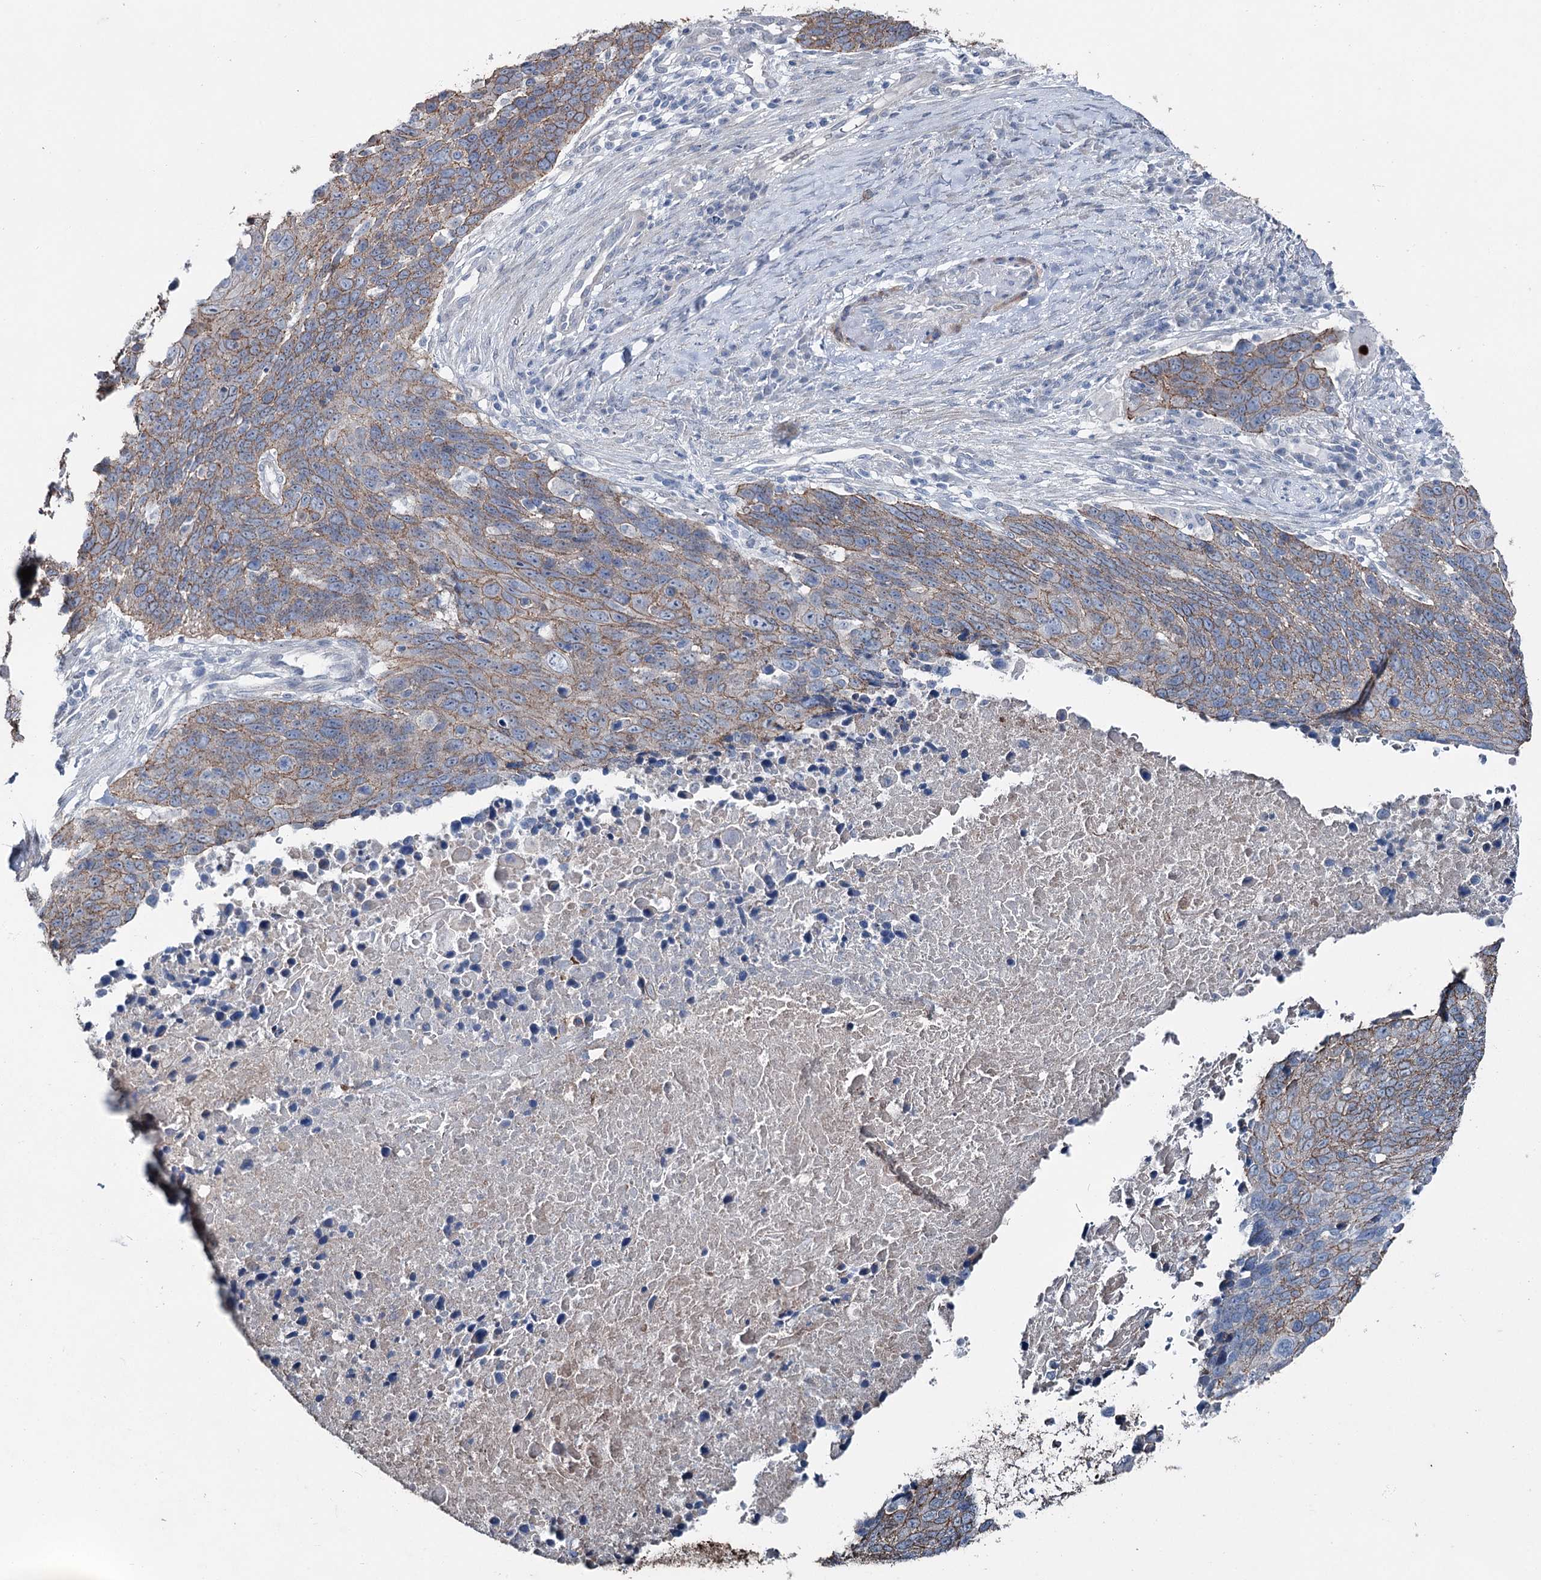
{"staining": {"intensity": "moderate", "quantity": ">75%", "location": "cytoplasmic/membranous"}, "tissue": "lung cancer", "cell_type": "Tumor cells", "image_type": "cancer", "snomed": [{"axis": "morphology", "description": "Normal tissue, NOS"}, {"axis": "morphology", "description": "Squamous cell carcinoma, NOS"}, {"axis": "topography", "description": "Lymph node"}, {"axis": "topography", "description": "Lung"}], "caption": "An image of human lung cancer stained for a protein shows moderate cytoplasmic/membranous brown staining in tumor cells.", "gene": "FAM120B", "patient": {"sex": "male", "age": 66}}